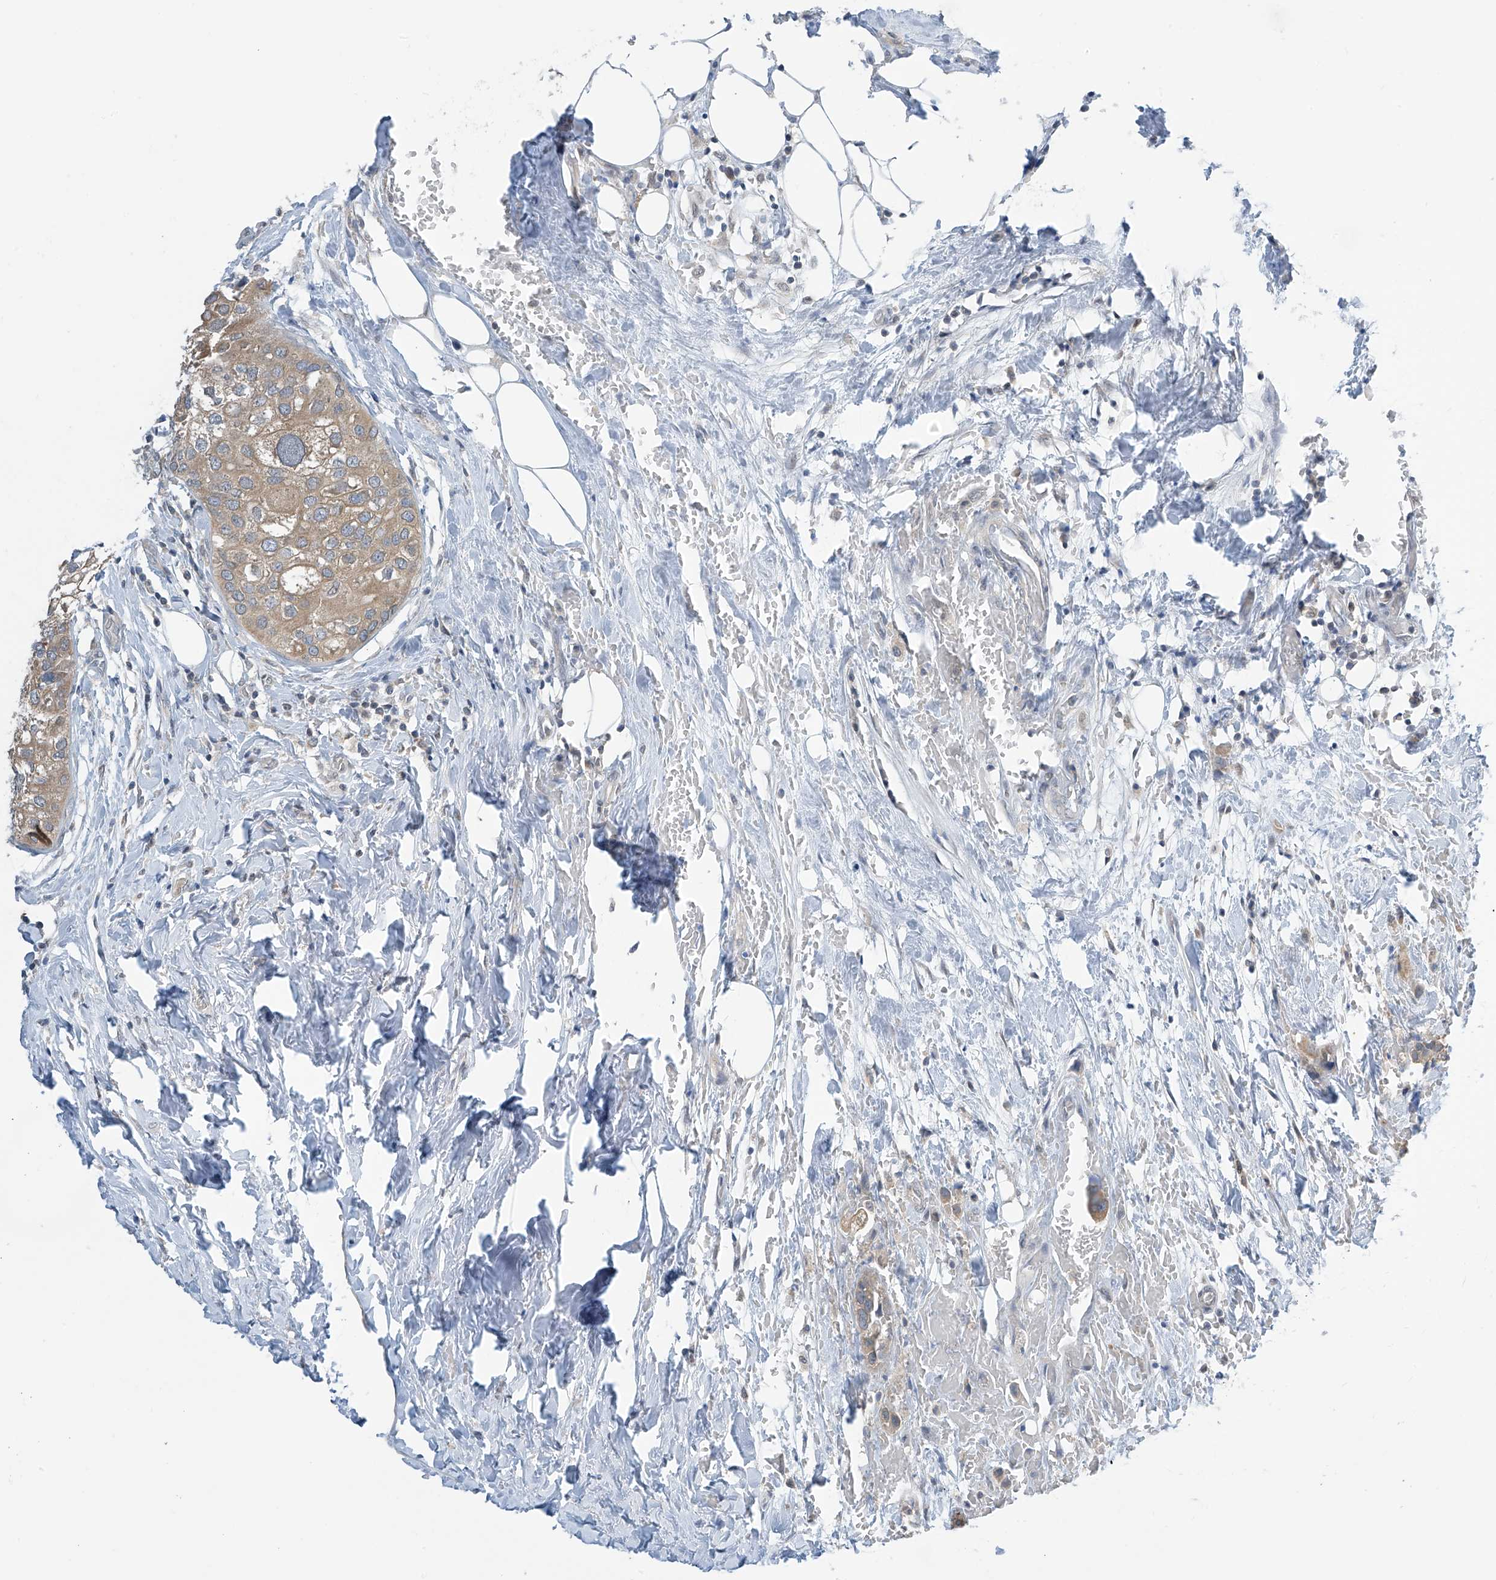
{"staining": {"intensity": "weak", "quantity": ">75%", "location": "cytoplasmic/membranous"}, "tissue": "urothelial cancer", "cell_type": "Tumor cells", "image_type": "cancer", "snomed": [{"axis": "morphology", "description": "Urothelial carcinoma, High grade"}, {"axis": "topography", "description": "Urinary bladder"}], "caption": "Immunohistochemical staining of human urothelial cancer displays low levels of weak cytoplasmic/membranous expression in about >75% of tumor cells. (Brightfield microscopy of DAB IHC at high magnification).", "gene": "APLF", "patient": {"sex": "male", "age": 64}}